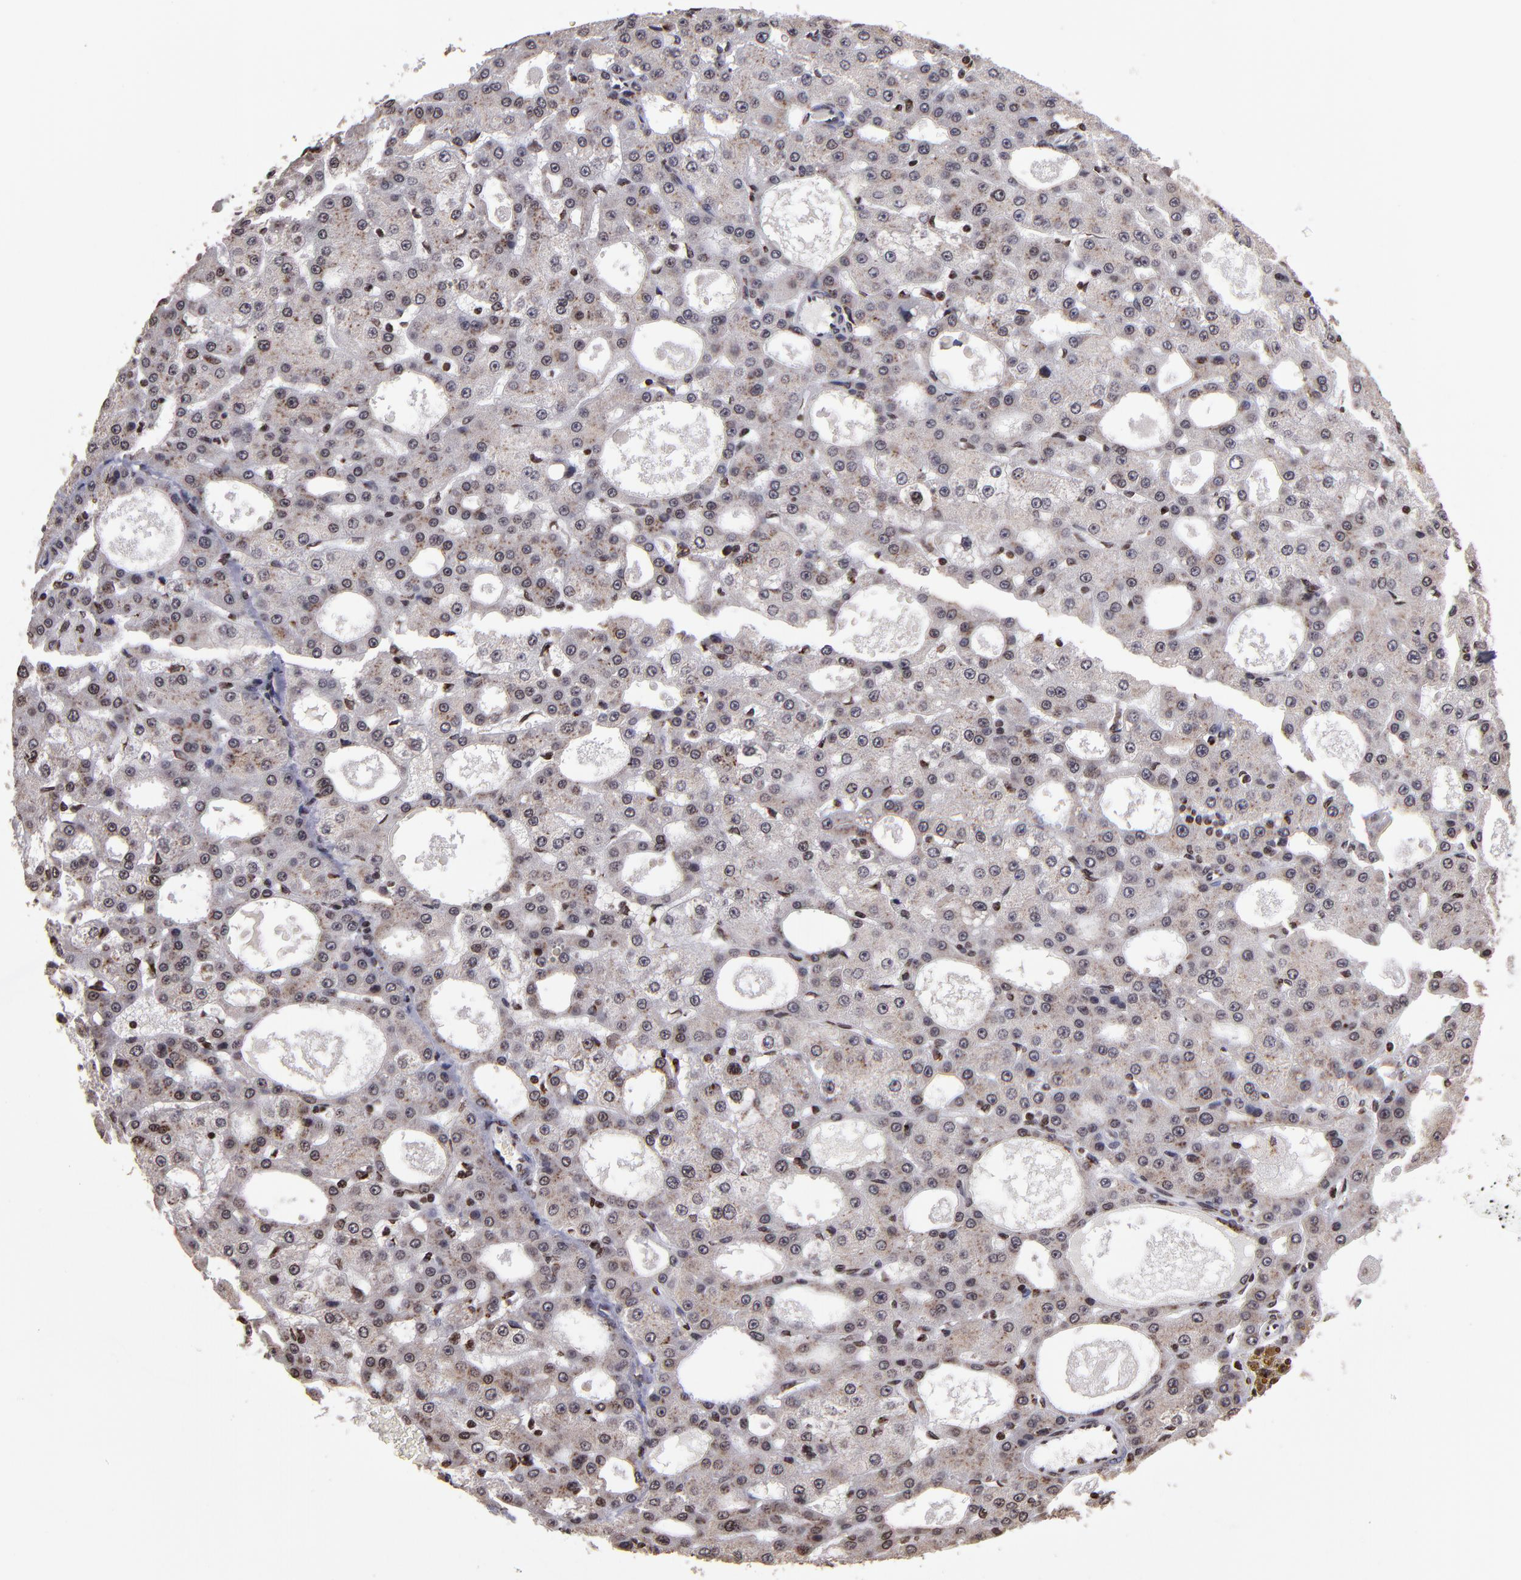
{"staining": {"intensity": "moderate", "quantity": ">75%", "location": "cytoplasmic/membranous,nuclear"}, "tissue": "liver cancer", "cell_type": "Tumor cells", "image_type": "cancer", "snomed": [{"axis": "morphology", "description": "Carcinoma, Hepatocellular, NOS"}, {"axis": "topography", "description": "Liver"}], "caption": "Immunohistochemical staining of hepatocellular carcinoma (liver) displays medium levels of moderate cytoplasmic/membranous and nuclear protein staining in about >75% of tumor cells.", "gene": "CSDC2", "patient": {"sex": "male", "age": 47}}